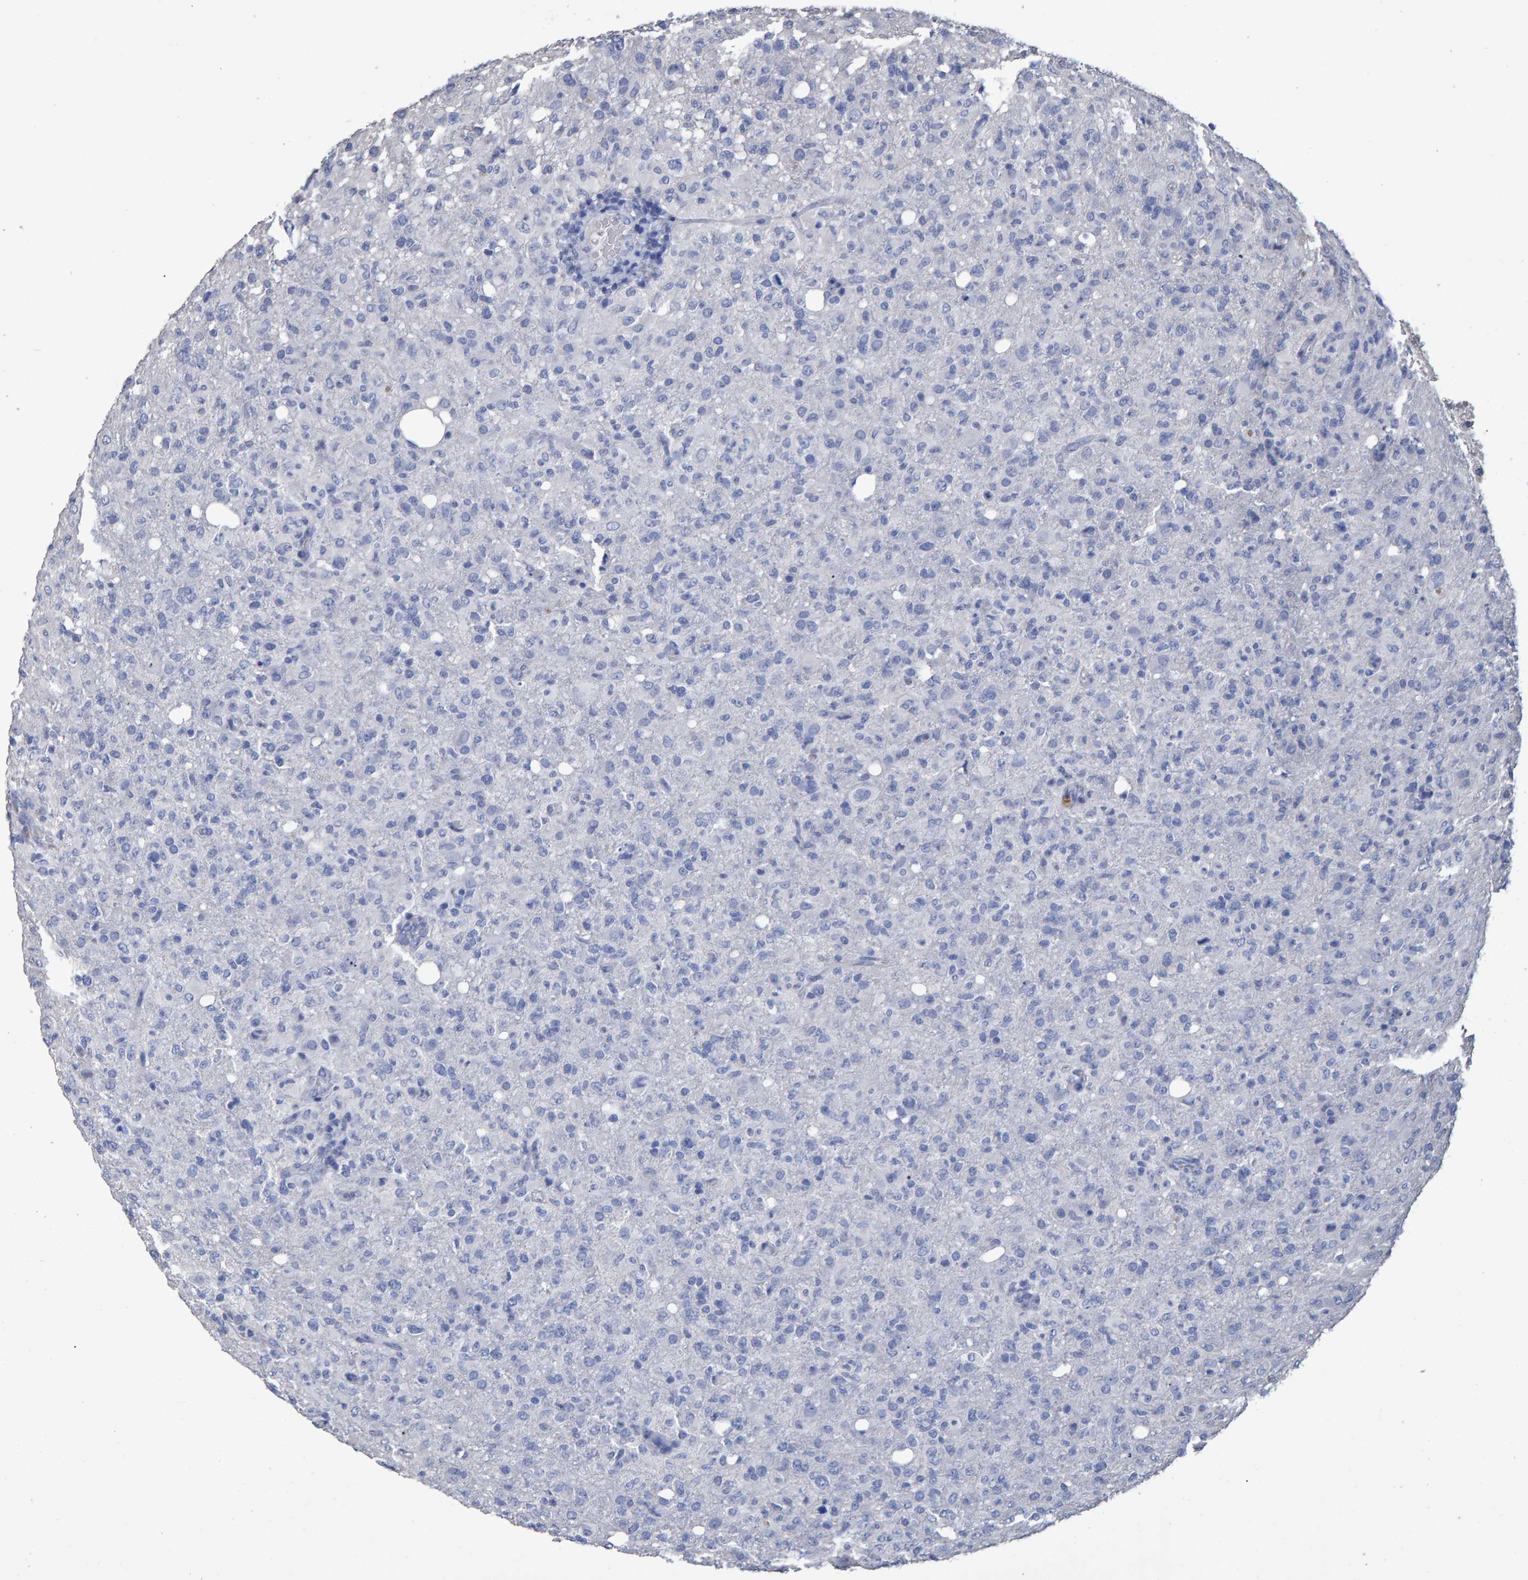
{"staining": {"intensity": "negative", "quantity": "none", "location": "none"}, "tissue": "glioma", "cell_type": "Tumor cells", "image_type": "cancer", "snomed": [{"axis": "morphology", "description": "Glioma, malignant, High grade"}, {"axis": "topography", "description": "Brain"}], "caption": "Human glioma stained for a protein using immunohistochemistry exhibits no positivity in tumor cells.", "gene": "HEMGN", "patient": {"sex": "female", "age": 57}}